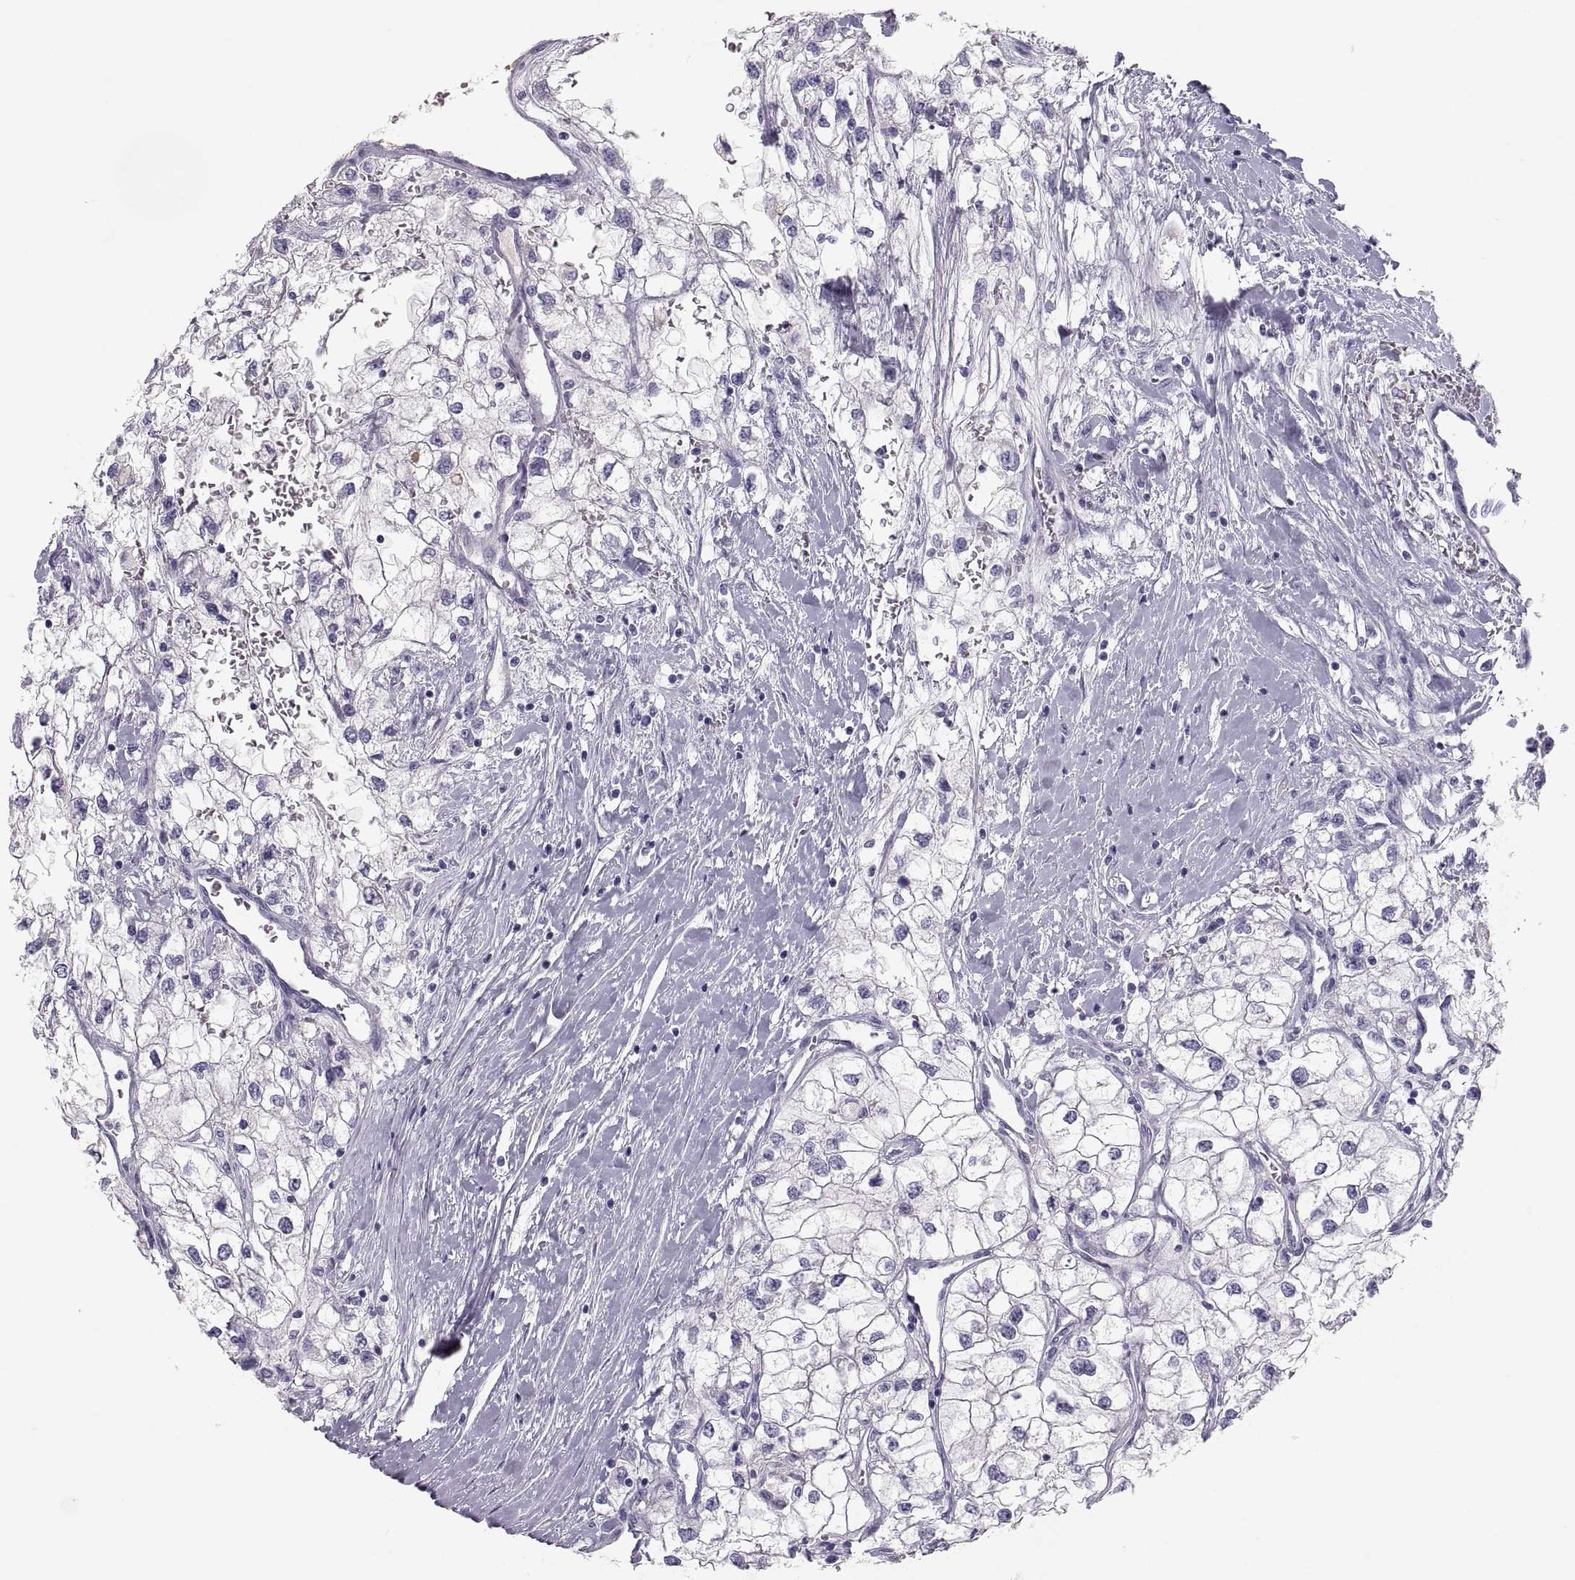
{"staining": {"intensity": "negative", "quantity": "none", "location": "none"}, "tissue": "renal cancer", "cell_type": "Tumor cells", "image_type": "cancer", "snomed": [{"axis": "morphology", "description": "Adenocarcinoma, NOS"}, {"axis": "topography", "description": "Kidney"}], "caption": "A high-resolution image shows IHC staining of renal adenocarcinoma, which shows no significant expression in tumor cells. (IHC, brightfield microscopy, high magnification).", "gene": "MAGEB2", "patient": {"sex": "male", "age": 59}}